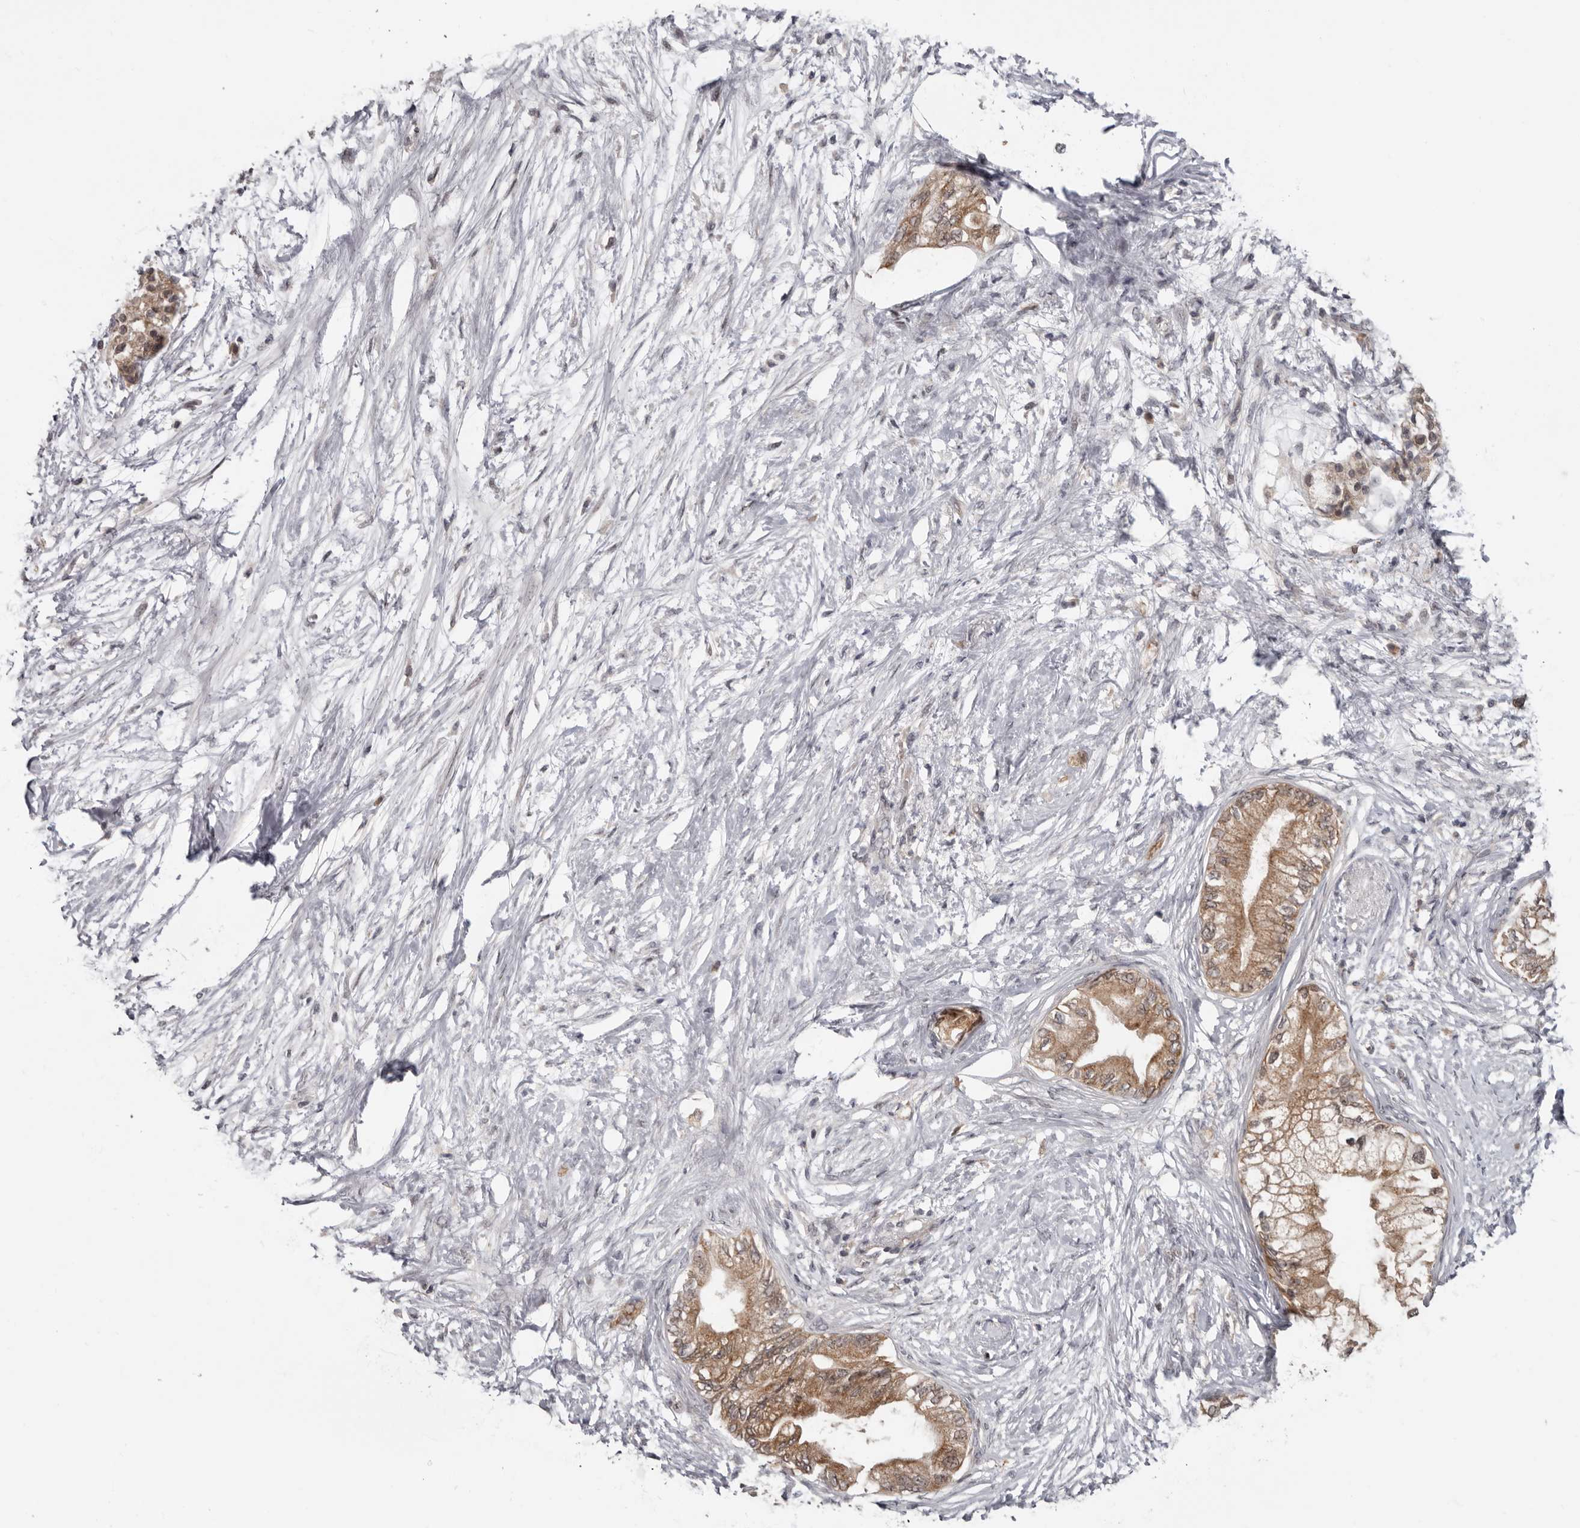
{"staining": {"intensity": "moderate", "quantity": ">75%", "location": "cytoplasmic/membranous"}, "tissue": "pancreatic cancer", "cell_type": "Tumor cells", "image_type": "cancer", "snomed": [{"axis": "morphology", "description": "Normal tissue, NOS"}, {"axis": "morphology", "description": "Adenocarcinoma, NOS"}, {"axis": "topography", "description": "Pancreas"}, {"axis": "topography", "description": "Duodenum"}], "caption": "High-power microscopy captured an IHC micrograph of pancreatic adenocarcinoma, revealing moderate cytoplasmic/membranous expression in approximately >75% of tumor cells. Nuclei are stained in blue.", "gene": "BAD", "patient": {"sex": "female", "age": 60}}